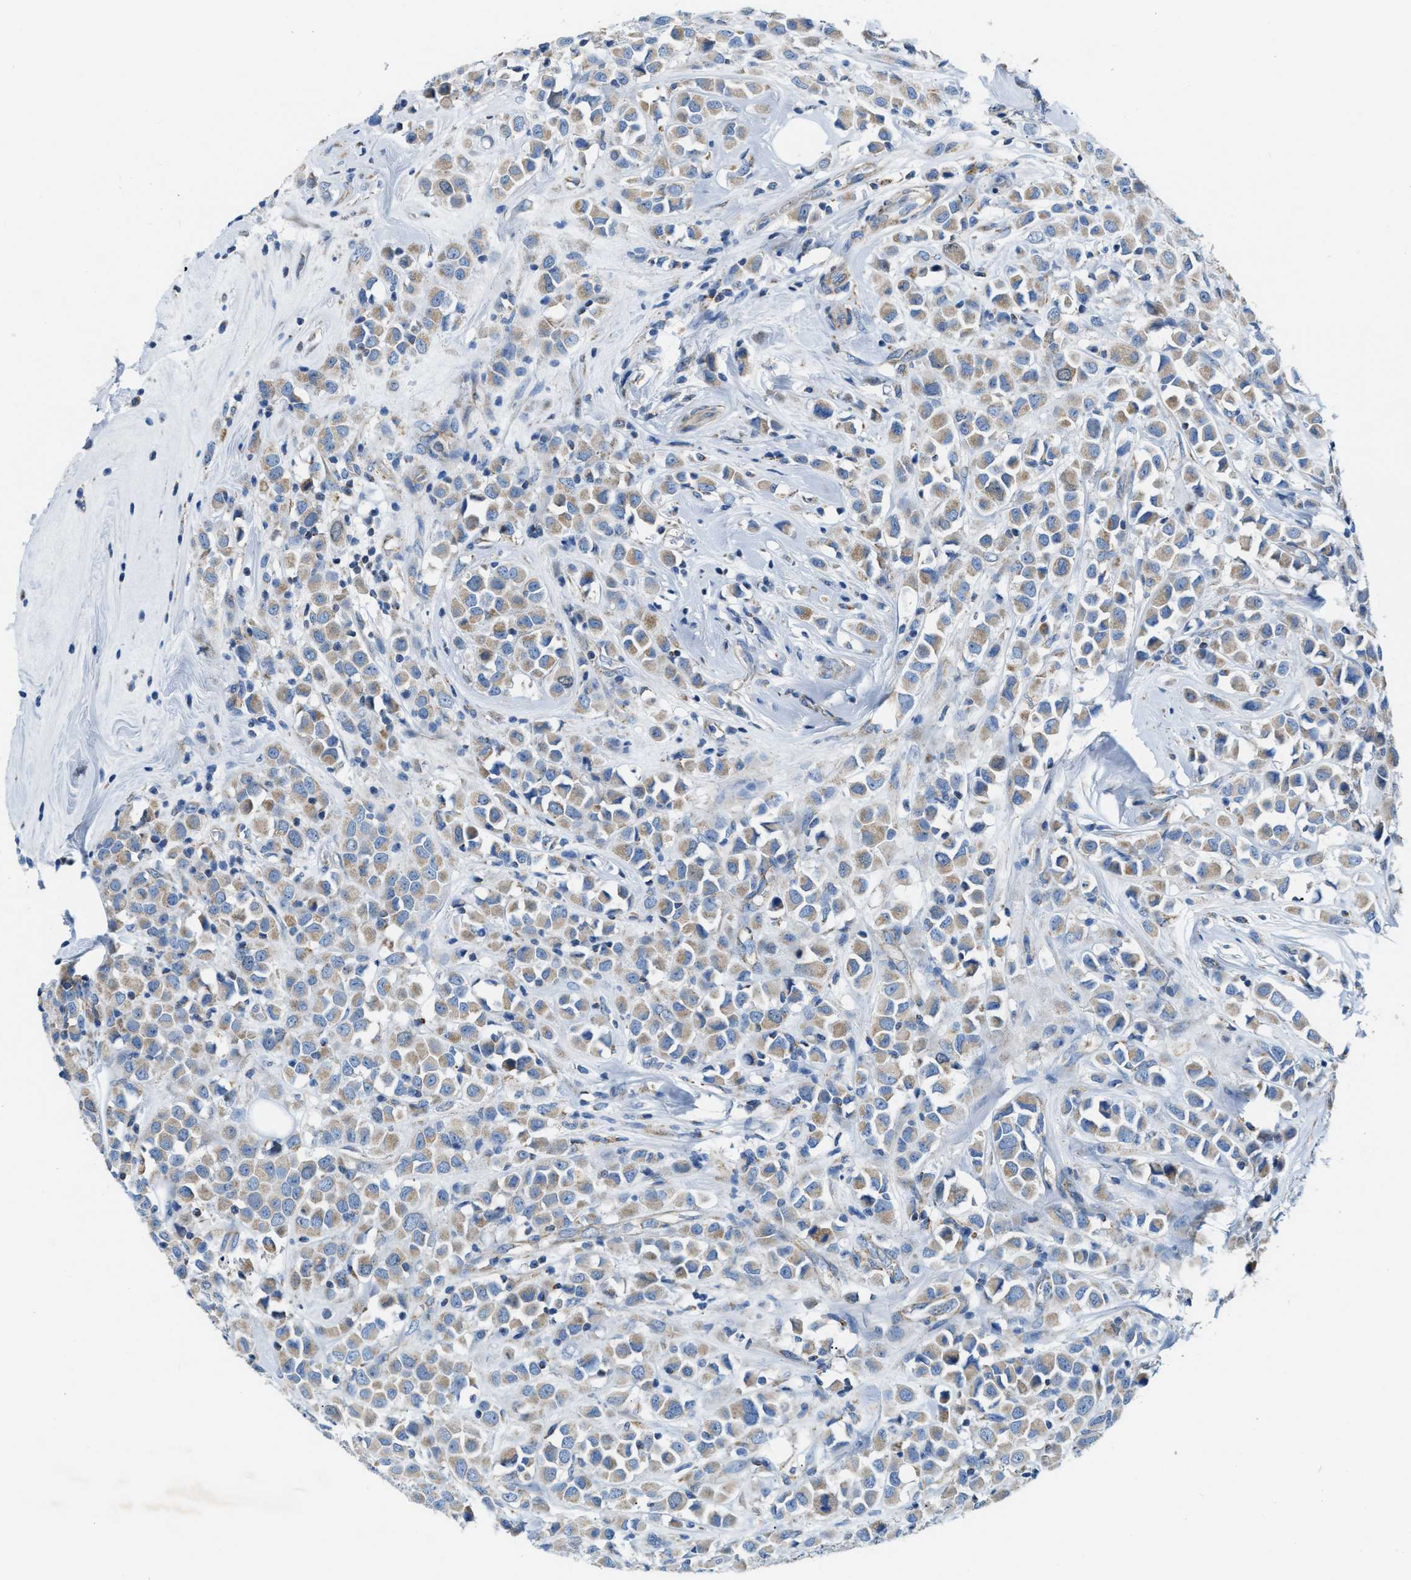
{"staining": {"intensity": "weak", "quantity": "25%-75%", "location": "cytoplasmic/membranous"}, "tissue": "breast cancer", "cell_type": "Tumor cells", "image_type": "cancer", "snomed": [{"axis": "morphology", "description": "Duct carcinoma"}, {"axis": "topography", "description": "Breast"}], "caption": "IHC of human breast cancer (invasive ductal carcinoma) reveals low levels of weak cytoplasmic/membranous positivity in about 25%-75% of tumor cells.", "gene": "JADE1", "patient": {"sex": "female", "age": 61}}